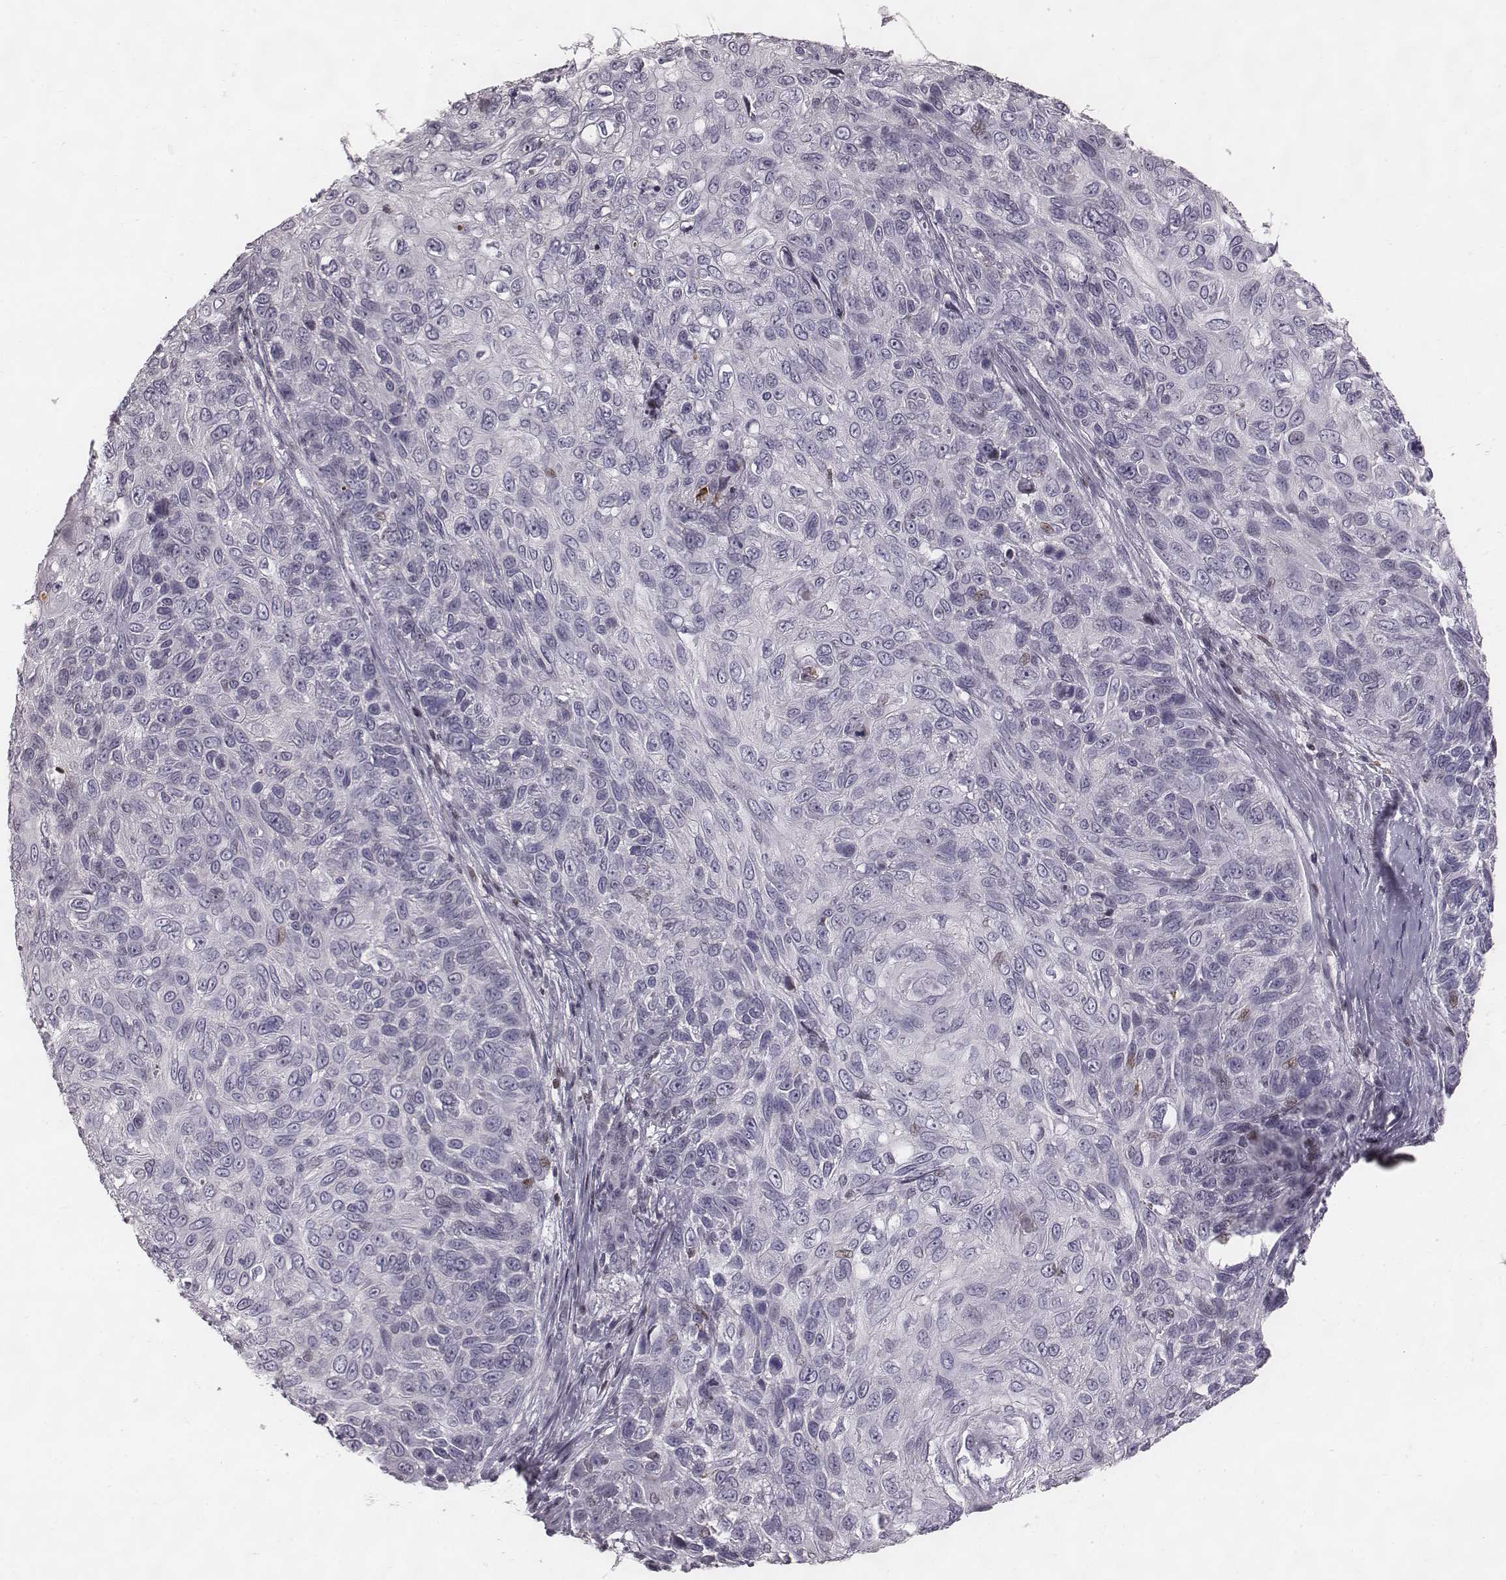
{"staining": {"intensity": "negative", "quantity": "none", "location": "none"}, "tissue": "skin cancer", "cell_type": "Tumor cells", "image_type": "cancer", "snomed": [{"axis": "morphology", "description": "Squamous cell carcinoma, NOS"}, {"axis": "topography", "description": "Skin"}], "caption": "Micrograph shows no protein positivity in tumor cells of skin cancer tissue.", "gene": "NDC1", "patient": {"sex": "male", "age": 92}}